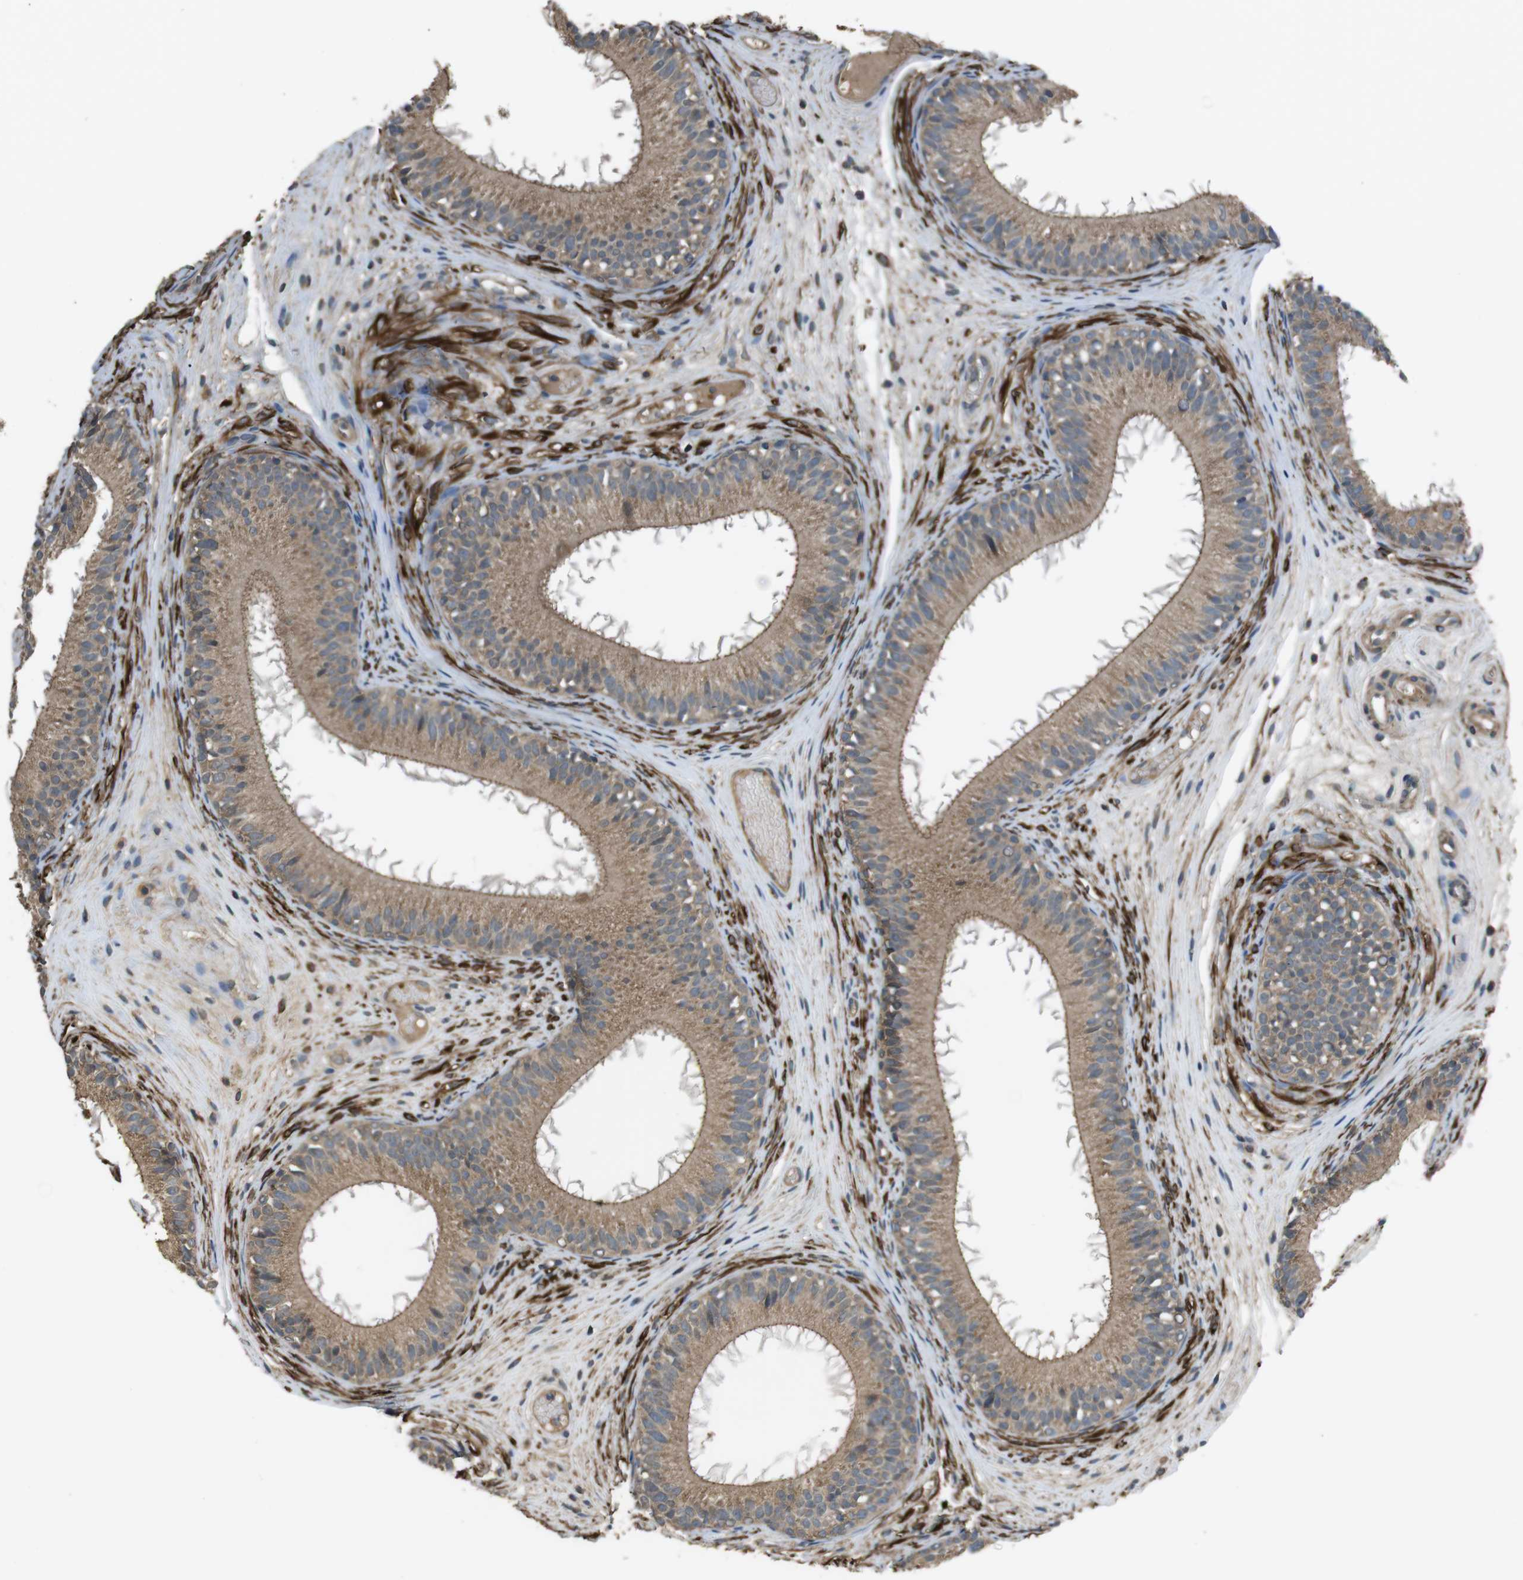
{"staining": {"intensity": "moderate", "quantity": ">75%", "location": "cytoplasmic/membranous"}, "tissue": "epididymis", "cell_type": "Glandular cells", "image_type": "normal", "snomed": [{"axis": "morphology", "description": "Normal tissue, NOS"}, {"axis": "morphology", "description": "Atrophy, NOS"}, {"axis": "topography", "description": "Testis"}, {"axis": "topography", "description": "Epididymis"}], "caption": "Moderate cytoplasmic/membranous protein staining is appreciated in about >75% of glandular cells in epididymis. Immunohistochemistry stains the protein of interest in brown and the nuclei are stained blue.", "gene": "FUT2", "patient": {"sex": "male", "age": 18}}